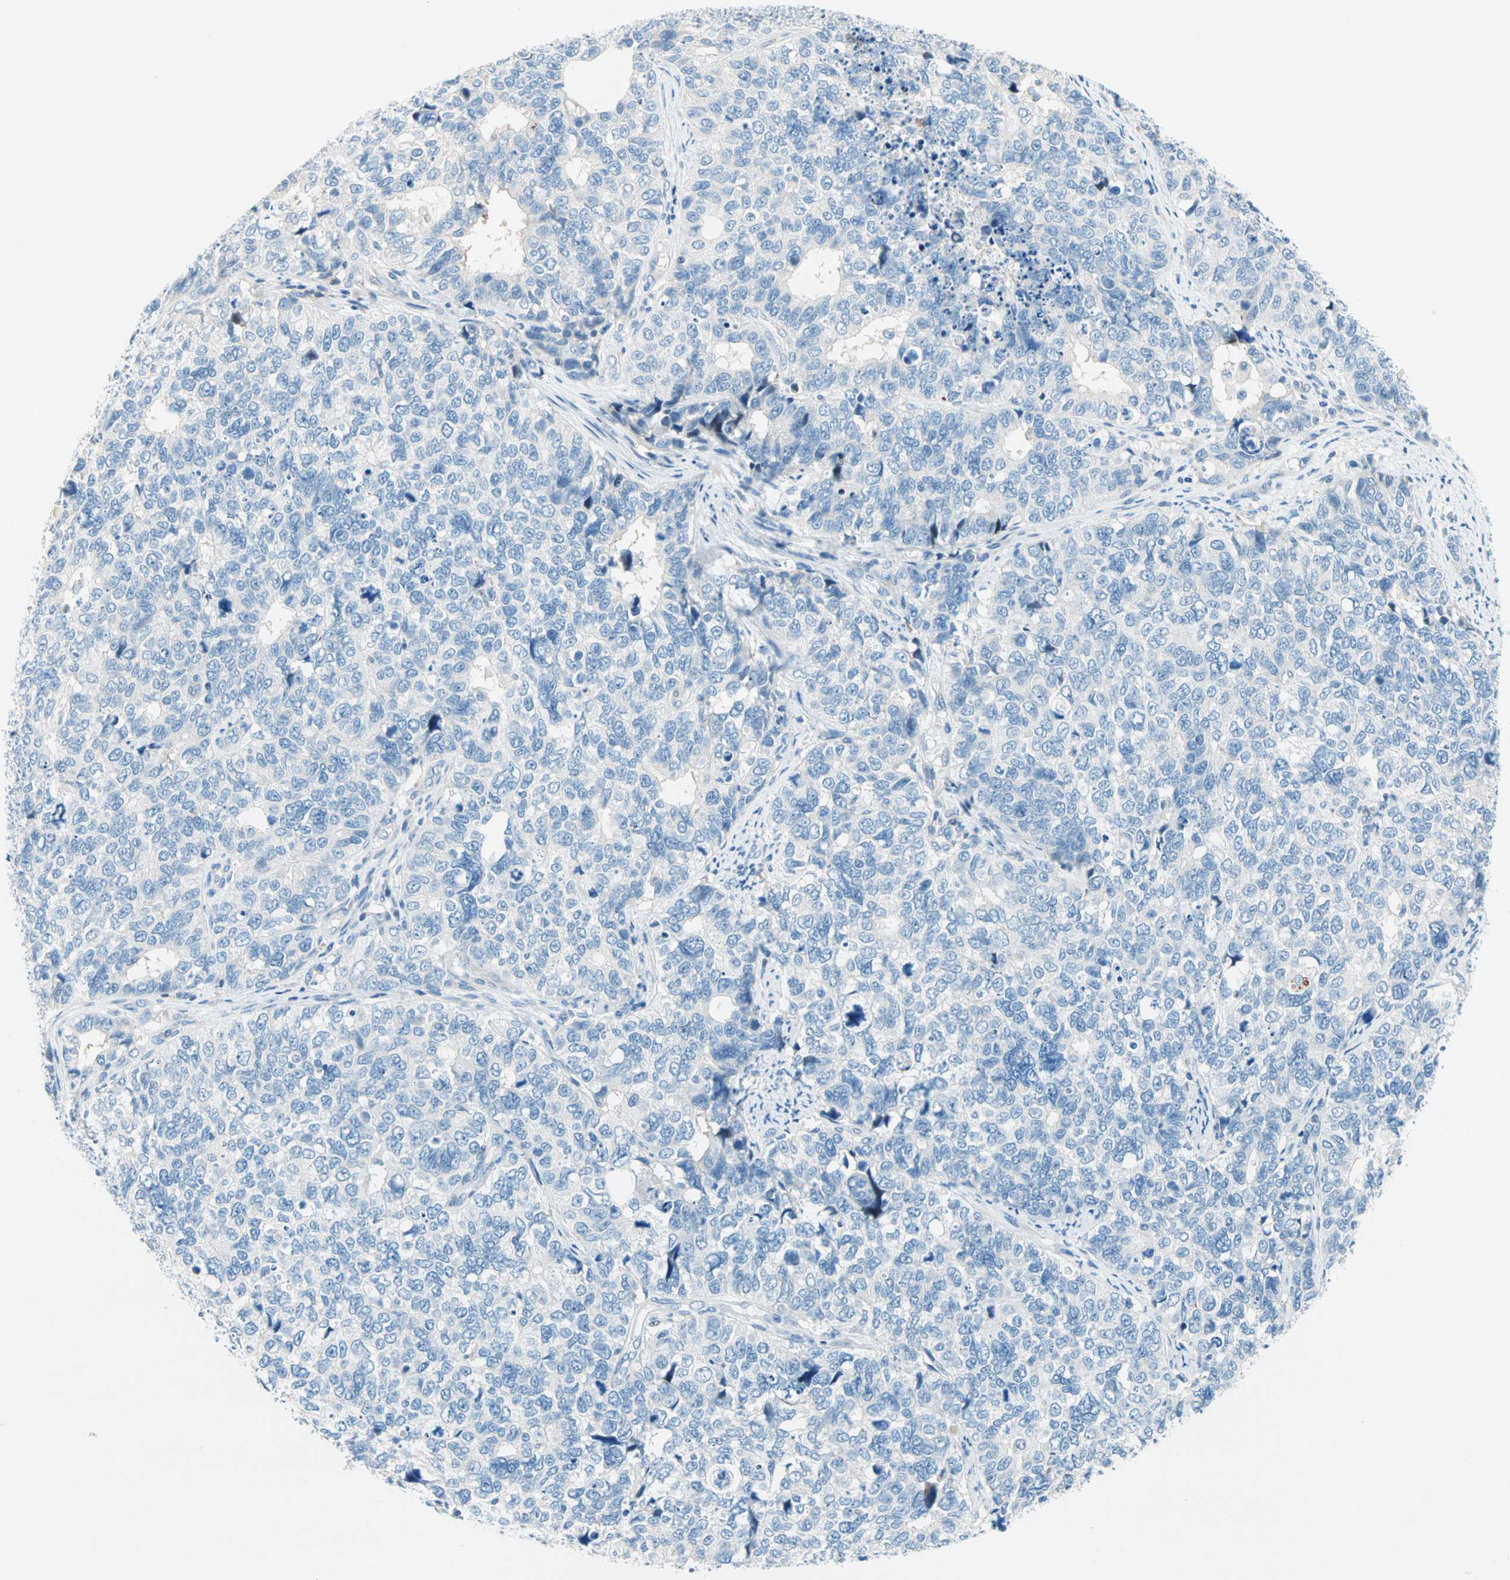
{"staining": {"intensity": "negative", "quantity": "none", "location": "none"}, "tissue": "cervical cancer", "cell_type": "Tumor cells", "image_type": "cancer", "snomed": [{"axis": "morphology", "description": "Squamous cell carcinoma, NOS"}, {"axis": "topography", "description": "Cervix"}], "caption": "A high-resolution image shows immunohistochemistry (IHC) staining of cervical cancer (squamous cell carcinoma), which demonstrates no significant staining in tumor cells.", "gene": "TMEM163", "patient": {"sex": "female", "age": 63}}